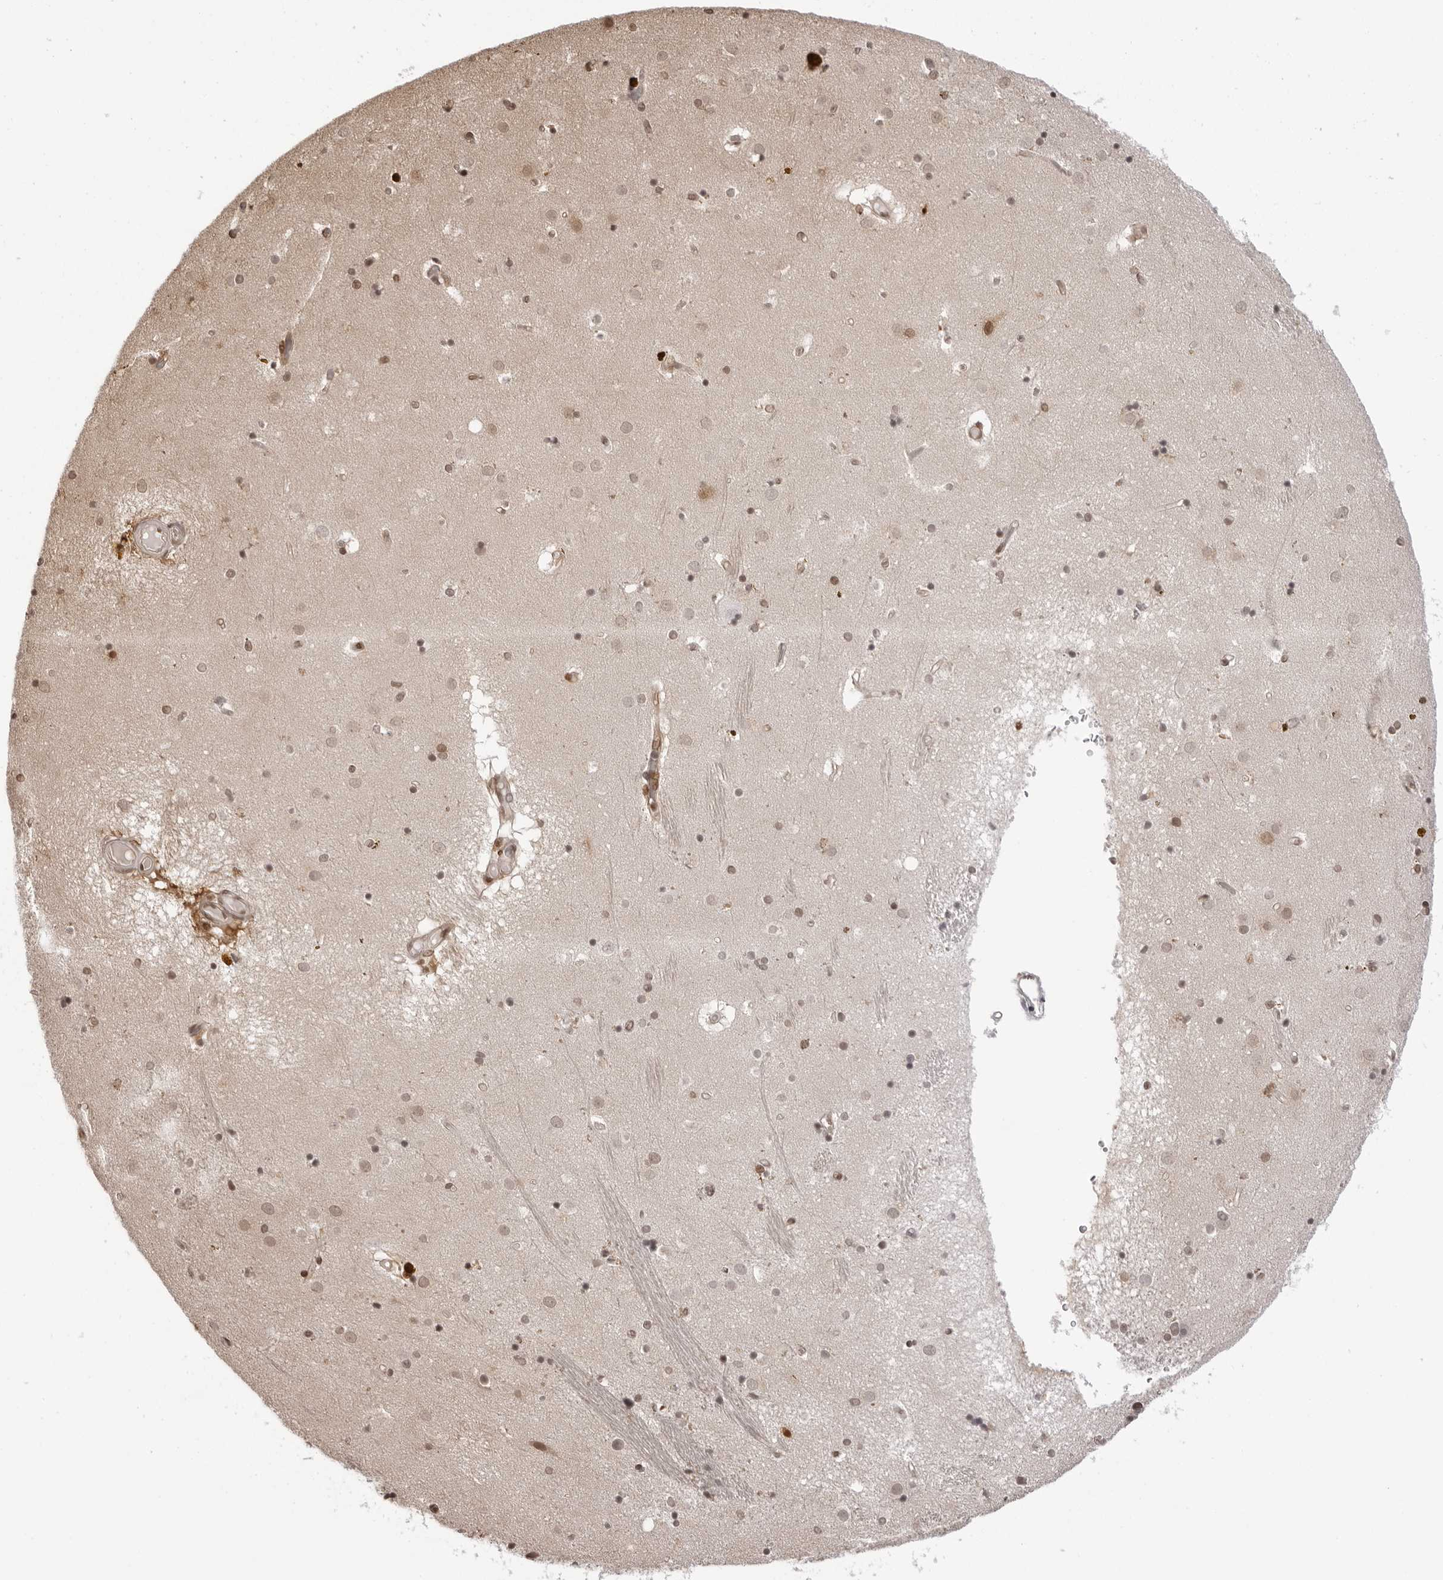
{"staining": {"intensity": "moderate", "quantity": ">75%", "location": "nuclear"}, "tissue": "caudate", "cell_type": "Glial cells", "image_type": "normal", "snomed": [{"axis": "morphology", "description": "Normal tissue, NOS"}, {"axis": "topography", "description": "Lateral ventricle wall"}], "caption": "IHC histopathology image of unremarkable human caudate stained for a protein (brown), which reveals medium levels of moderate nuclear positivity in approximately >75% of glial cells.", "gene": "HSPA4", "patient": {"sex": "male", "age": 70}}